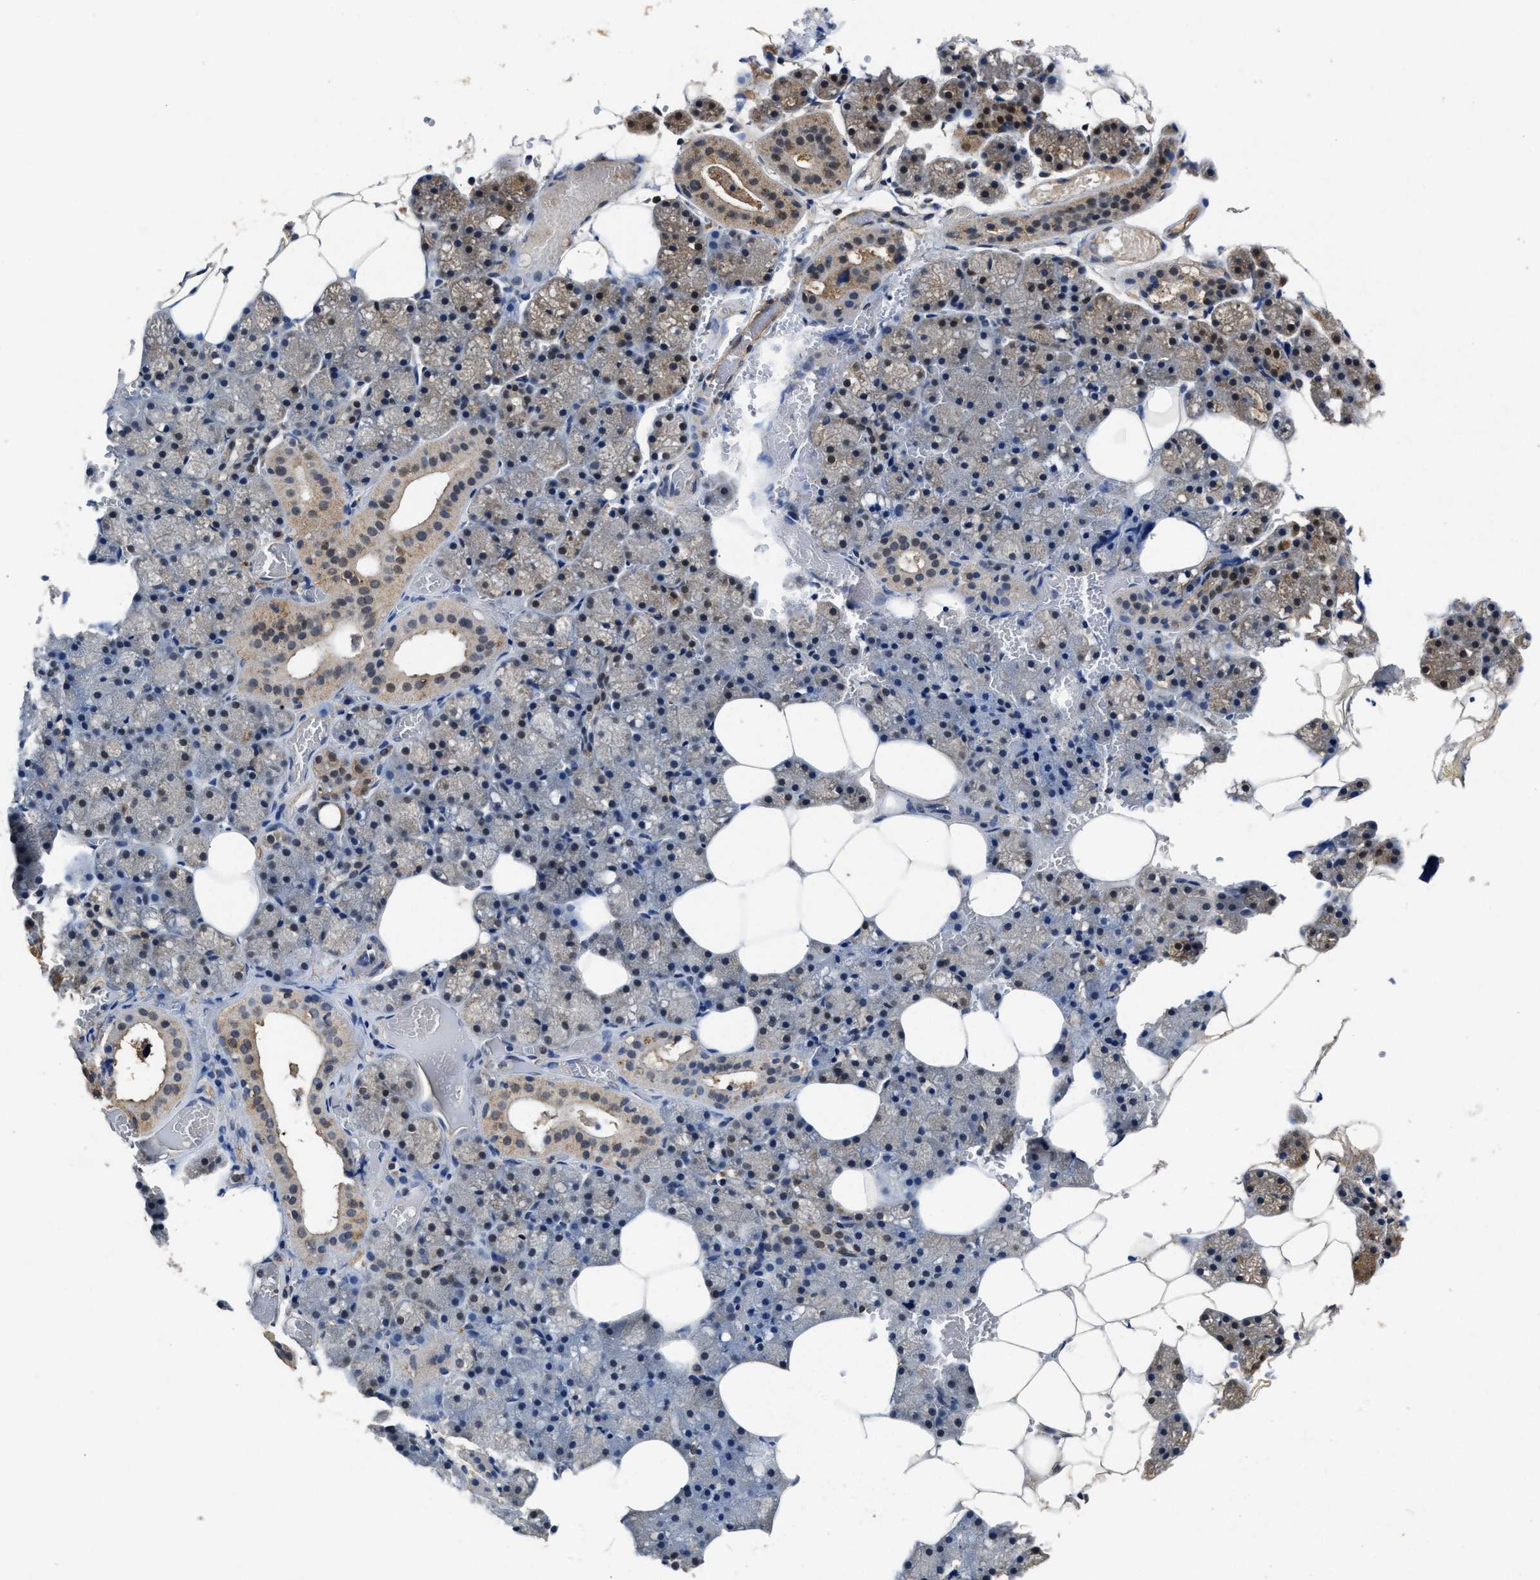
{"staining": {"intensity": "moderate", "quantity": "25%-75%", "location": "cytoplasmic/membranous"}, "tissue": "salivary gland", "cell_type": "Glandular cells", "image_type": "normal", "snomed": [{"axis": "morphology", "description": "Normal tissue, NOS"}, {"axis": "topography", "description": "Salivary gland"}], "caption": "A brown stain highlights moderate cytoplasmic/membranous expression of a protein in glandular cells of benign human salivary gland. (IHC, brightfield microscopy, high magnification).", "gene": "ACAT2", "patient": {"sex": "male", "age": 62}}